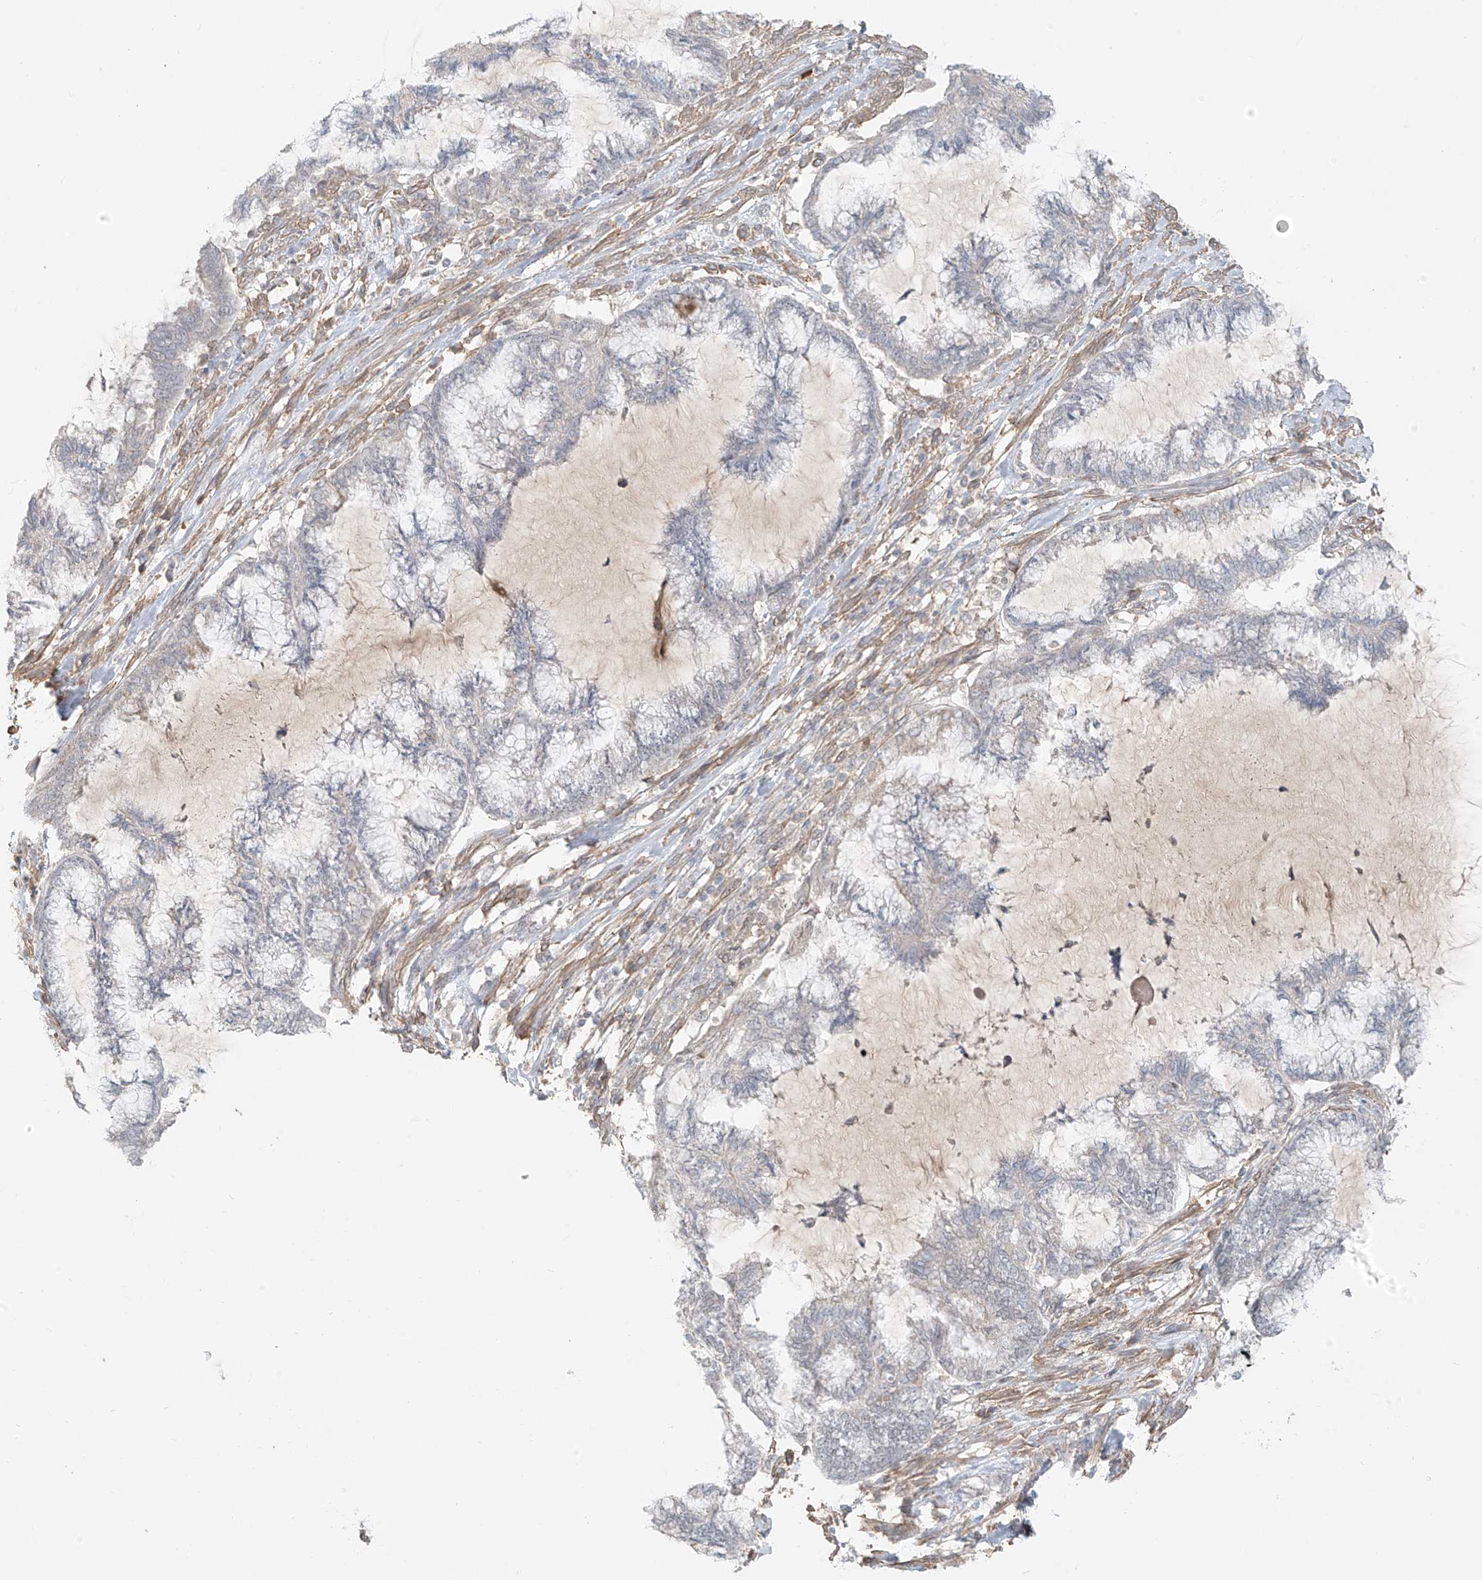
{"staining": {"intensity": "weak", "quantity": "<25%", "location": "cytoplasmic/membranous"}, "tissue": "endometrial cancer", "cell_type": "Tumor cells", "image_type": "cancer", "snomed": [{"axis": "morphology", "description": "Adenocarcinoma, NOS"}, {"axis": "topography", "description": "Endometrium"}], "caption": "This is an IHC image of human endometrial cancer. There is no staining in tumor cells.", "gene": "ABCD1", "patient": {"sex": "female", "age": 86}}